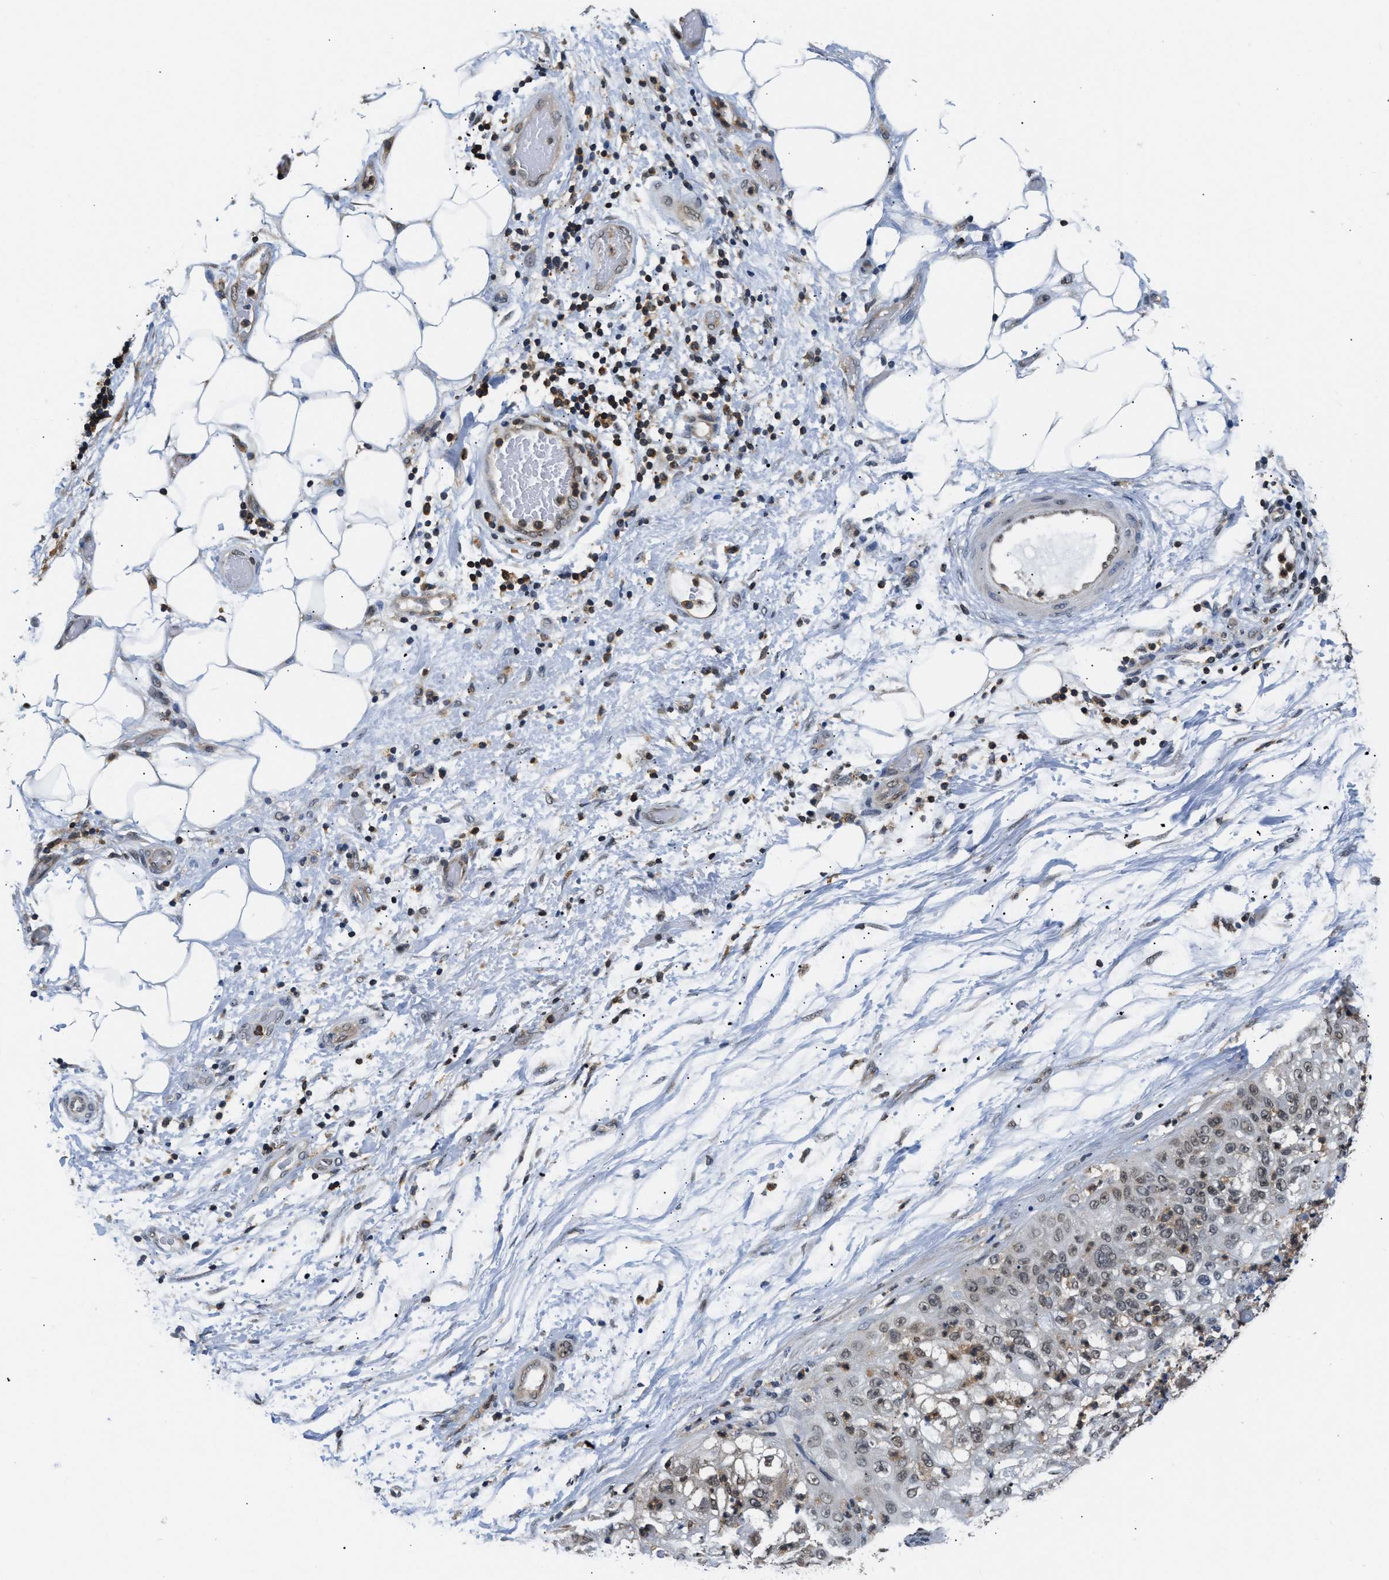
{"staining": {"intensity": "weak", "quantity": "<25%", "location": "nuclear"}, "tissue": "lung cancer", "cell_type": "Tumor cells", "image_type": "cancer", "snomed": [{"axis": "morphology", "description": "Inflammation, NOS"}, {"axis": "morphology", "description": "Squamous cell carcinoma, NOS"}, {"axis": "topography", "description": "Lymph node"}, {"axis": "topography", "description": "Soft tissue"}, {"axis": "topography", "description": "Lung"}], "caption": "Tumor cells show no significant protein staining in lung cancer.", "gene": "STK10", "patient": {"sex": "male", "age": 66}}